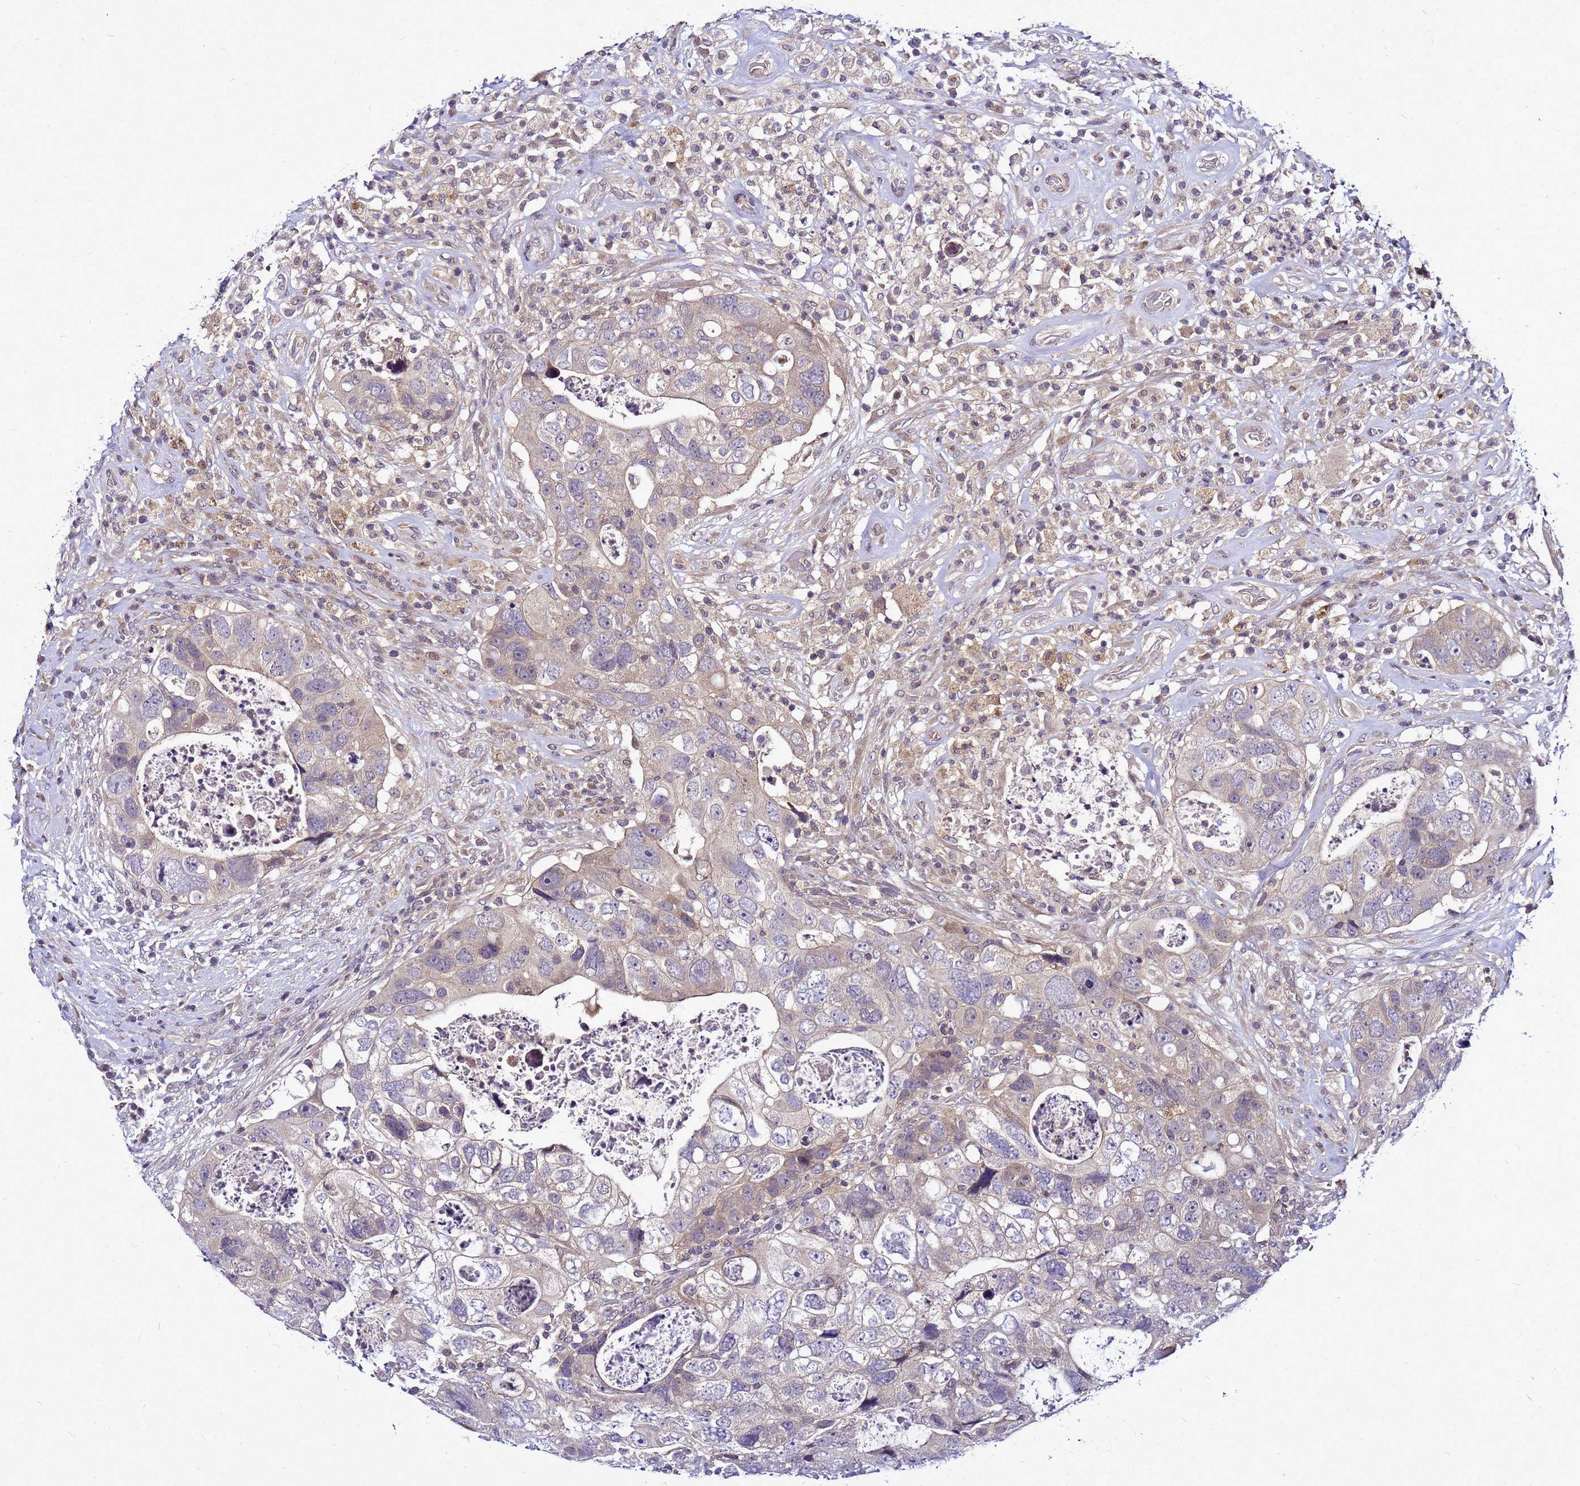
{"staining": {"intensity": "negative", "quantity": "none", "location": "none"}, "tissue": "colorectal cancer", "cell_type": "Tumor cells", "image_type": "cancer", "snomed": [{"axis": "morphology", "description": "Adenocarcinoma, NOS"}, {"axis": "topography", "description": "Rectum"}], "caption": "This is a micrograph of immunohistochemistry staining of adenocarcinoma (colorectal), which shows no expression in tumor cells.", "gene": "SAT1", "patient": {"sex": "male", "age": 59}}